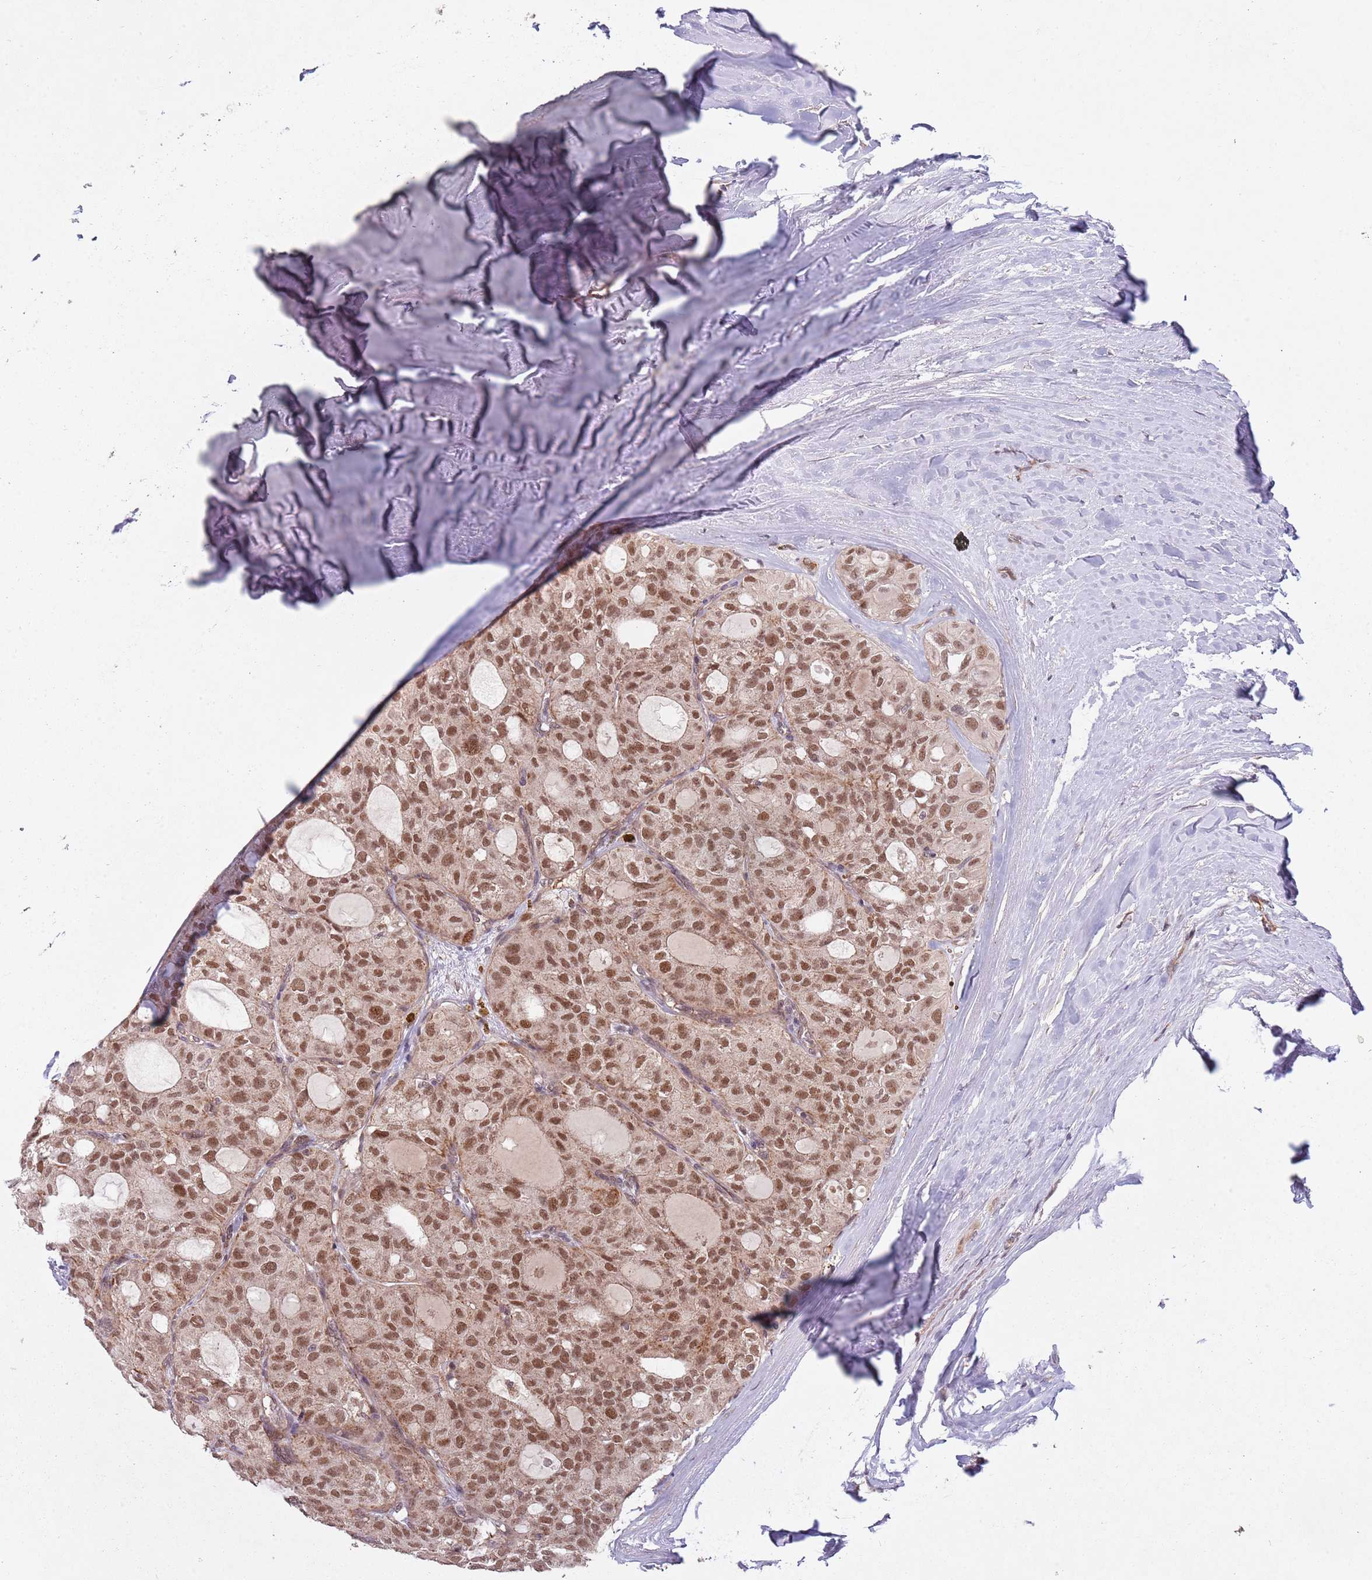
{"staining": {"intensity": "moderate", "quantity": ">75%", "location": "nuclear"}, "tissue": "thyroid cancer", "cell_type": "Tumor cells", "image_type": "cancer", "snomed": [{"axis": "morphology", "description": "Follicular adenoma carcinoma, NOS"}, {"axis": "topography", "description": "Thyroid gland"}], "caption": "Protein expression analysis of thyroid cancer (follicular adenoma carcinoma) exhibits moderate nuclear staining in about >75% of tumor cells. (DAB (3,3'-diaminobenzidine) IHC, brown staining for protein, blue staining for nuclei).", "gene": "SUDS3", "patient": {"sex": "male", "age": 75}}